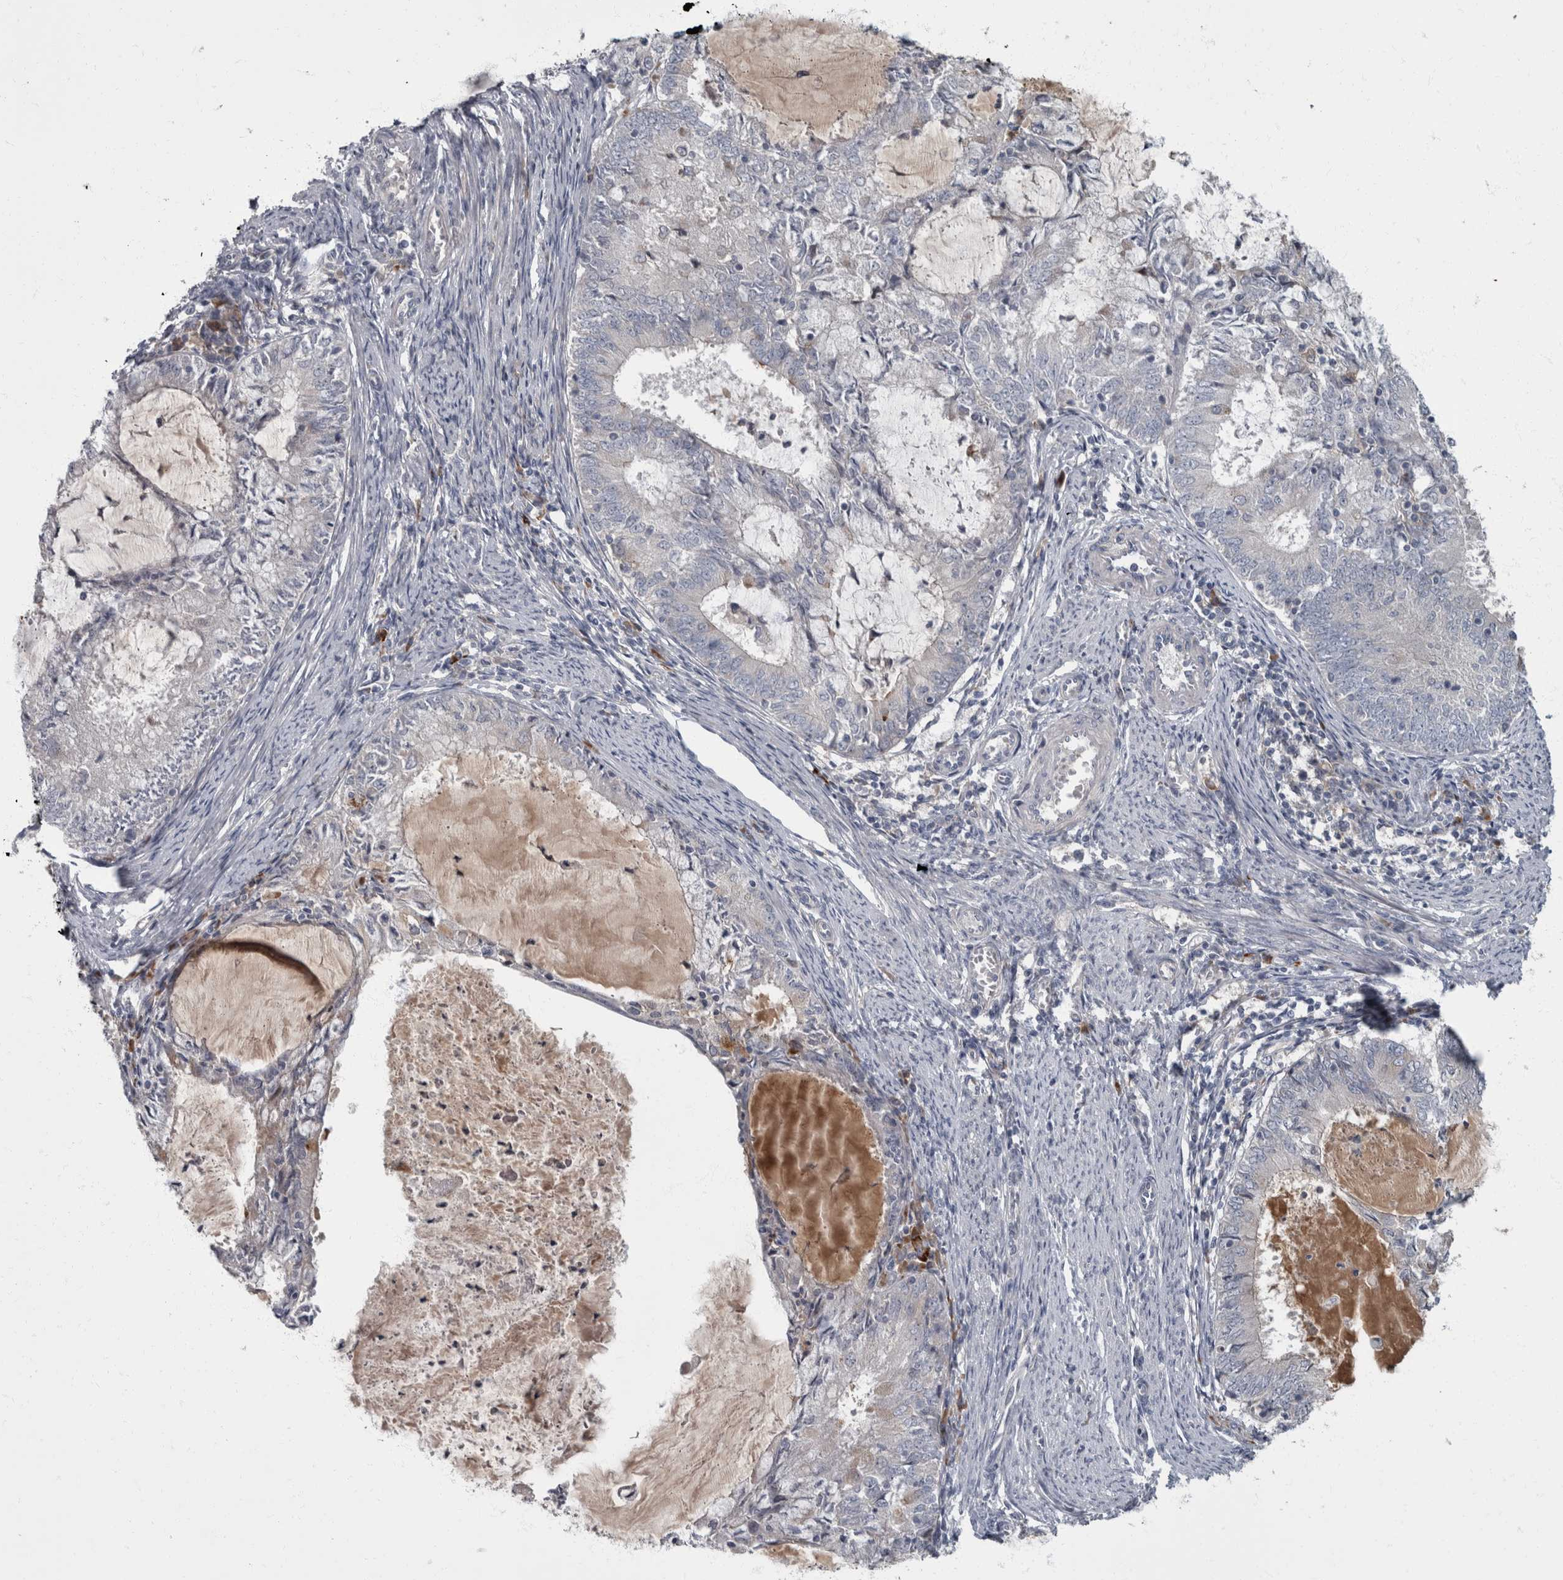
{"staining": {"intensity": "negative", "quantity": "none", "location": "none"}, "tissue": "endometrial cancer", "cell_type": "Tumor cells", "image_type": "cancer", "snomed": [{"axis": "morphology", "description": "Adenocarcinoma, NOS"}, {"axis": "topography", "description": "Endometrium"}], "caption": "This is an immunohistochemistry (IHC) histopathology image of human endometrial adenocarcinoma. There is no expression in tumor cells.", "gene": "CDC42BPG", "patient": {"sex": "female", "age": 57}}